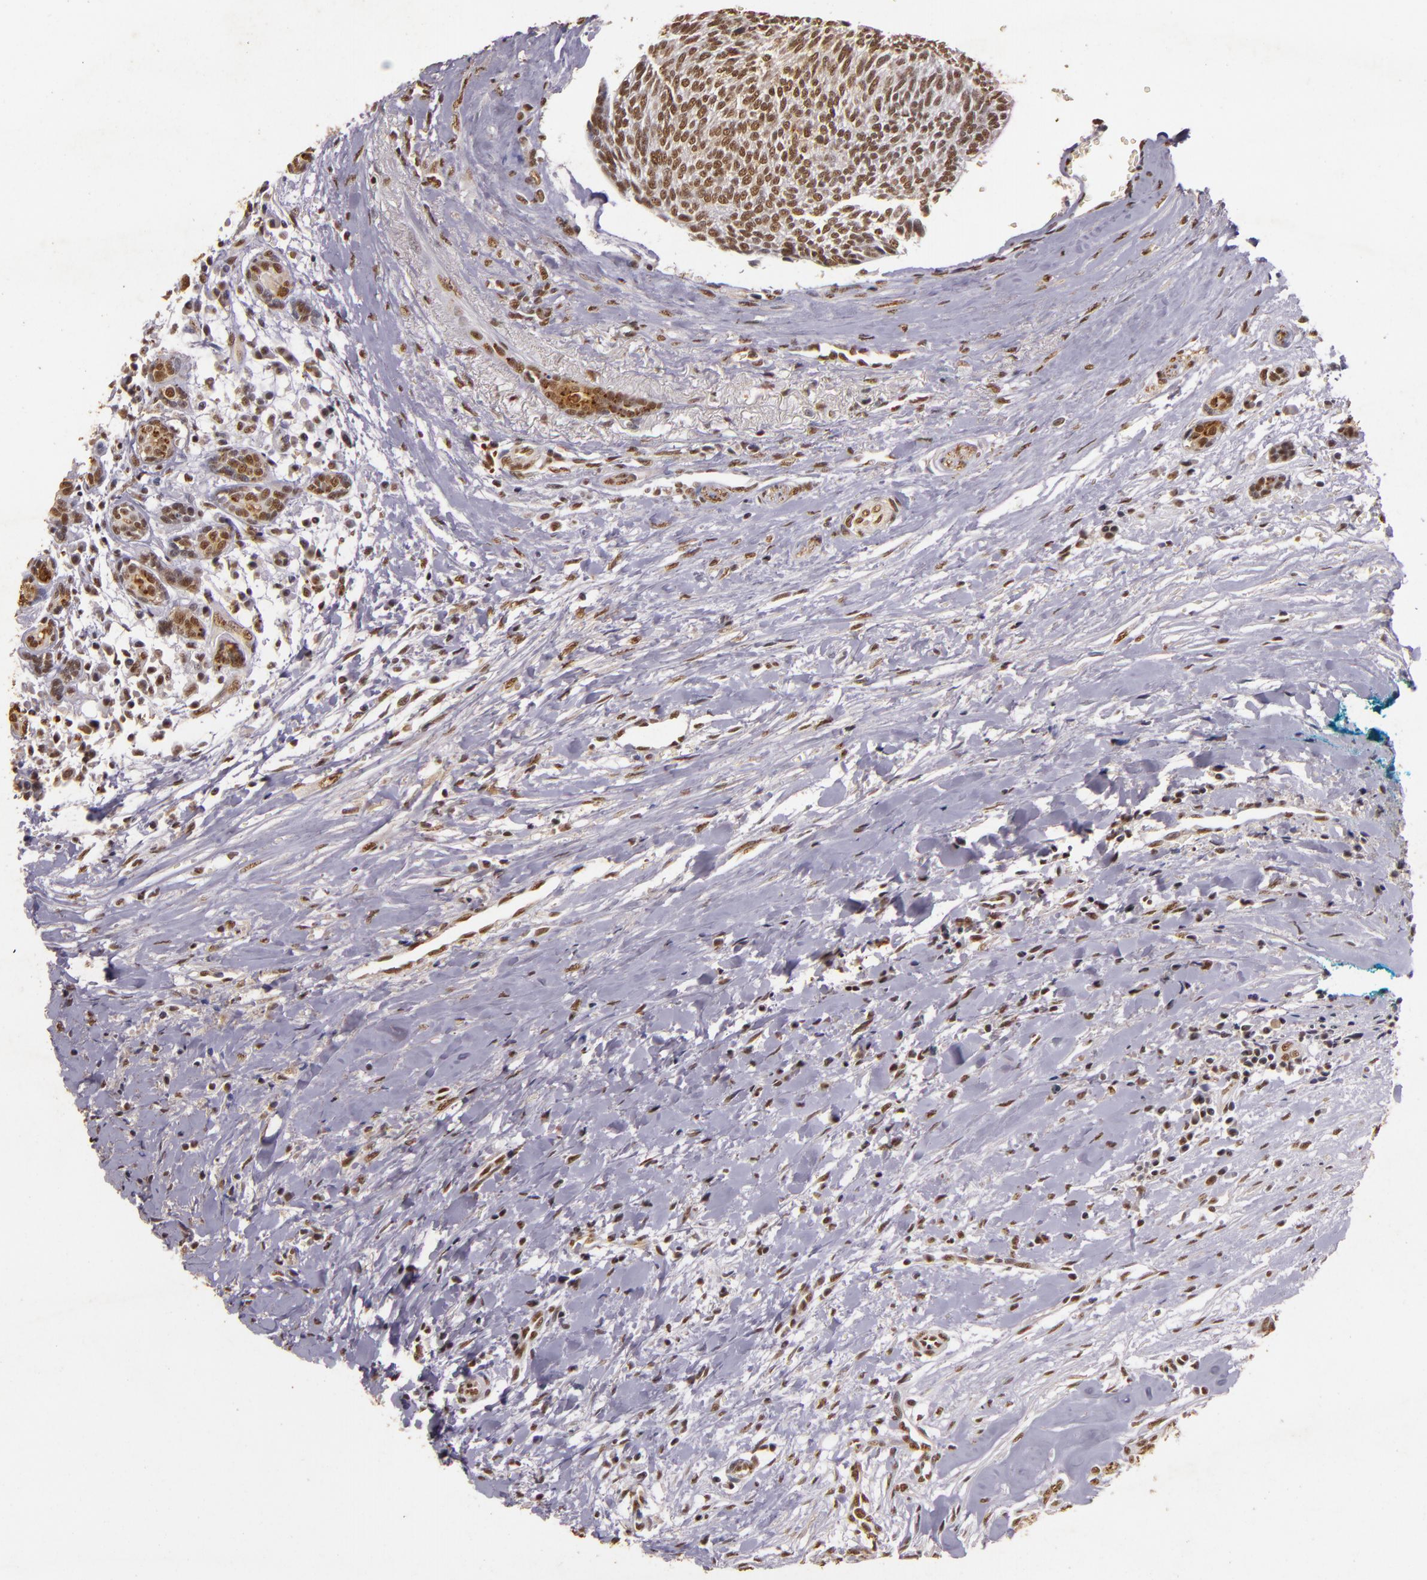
{"staining": {"intensity": "weak", "quantity": ">75%", "location": "nuclear"}, "tissue": "head and neck cancer", "cell_type": "Tumor cells", "image_type": "cancer", "snomed": [{"axis": "morphology", "description": "Squamous cell carcinoma, NOS"}, {"axis": "topography", "description": "Salivary gland"}, {"axis": "topography", "description": "Head-Neck"}], "caption": "Tumor cells display low levels of weak nuclear positivity in about >75% of cells in human head and neck cancer (squamous cell carcinoma).", "gene": "CBX3", "patient": {"sex": "male", "age": 70}}